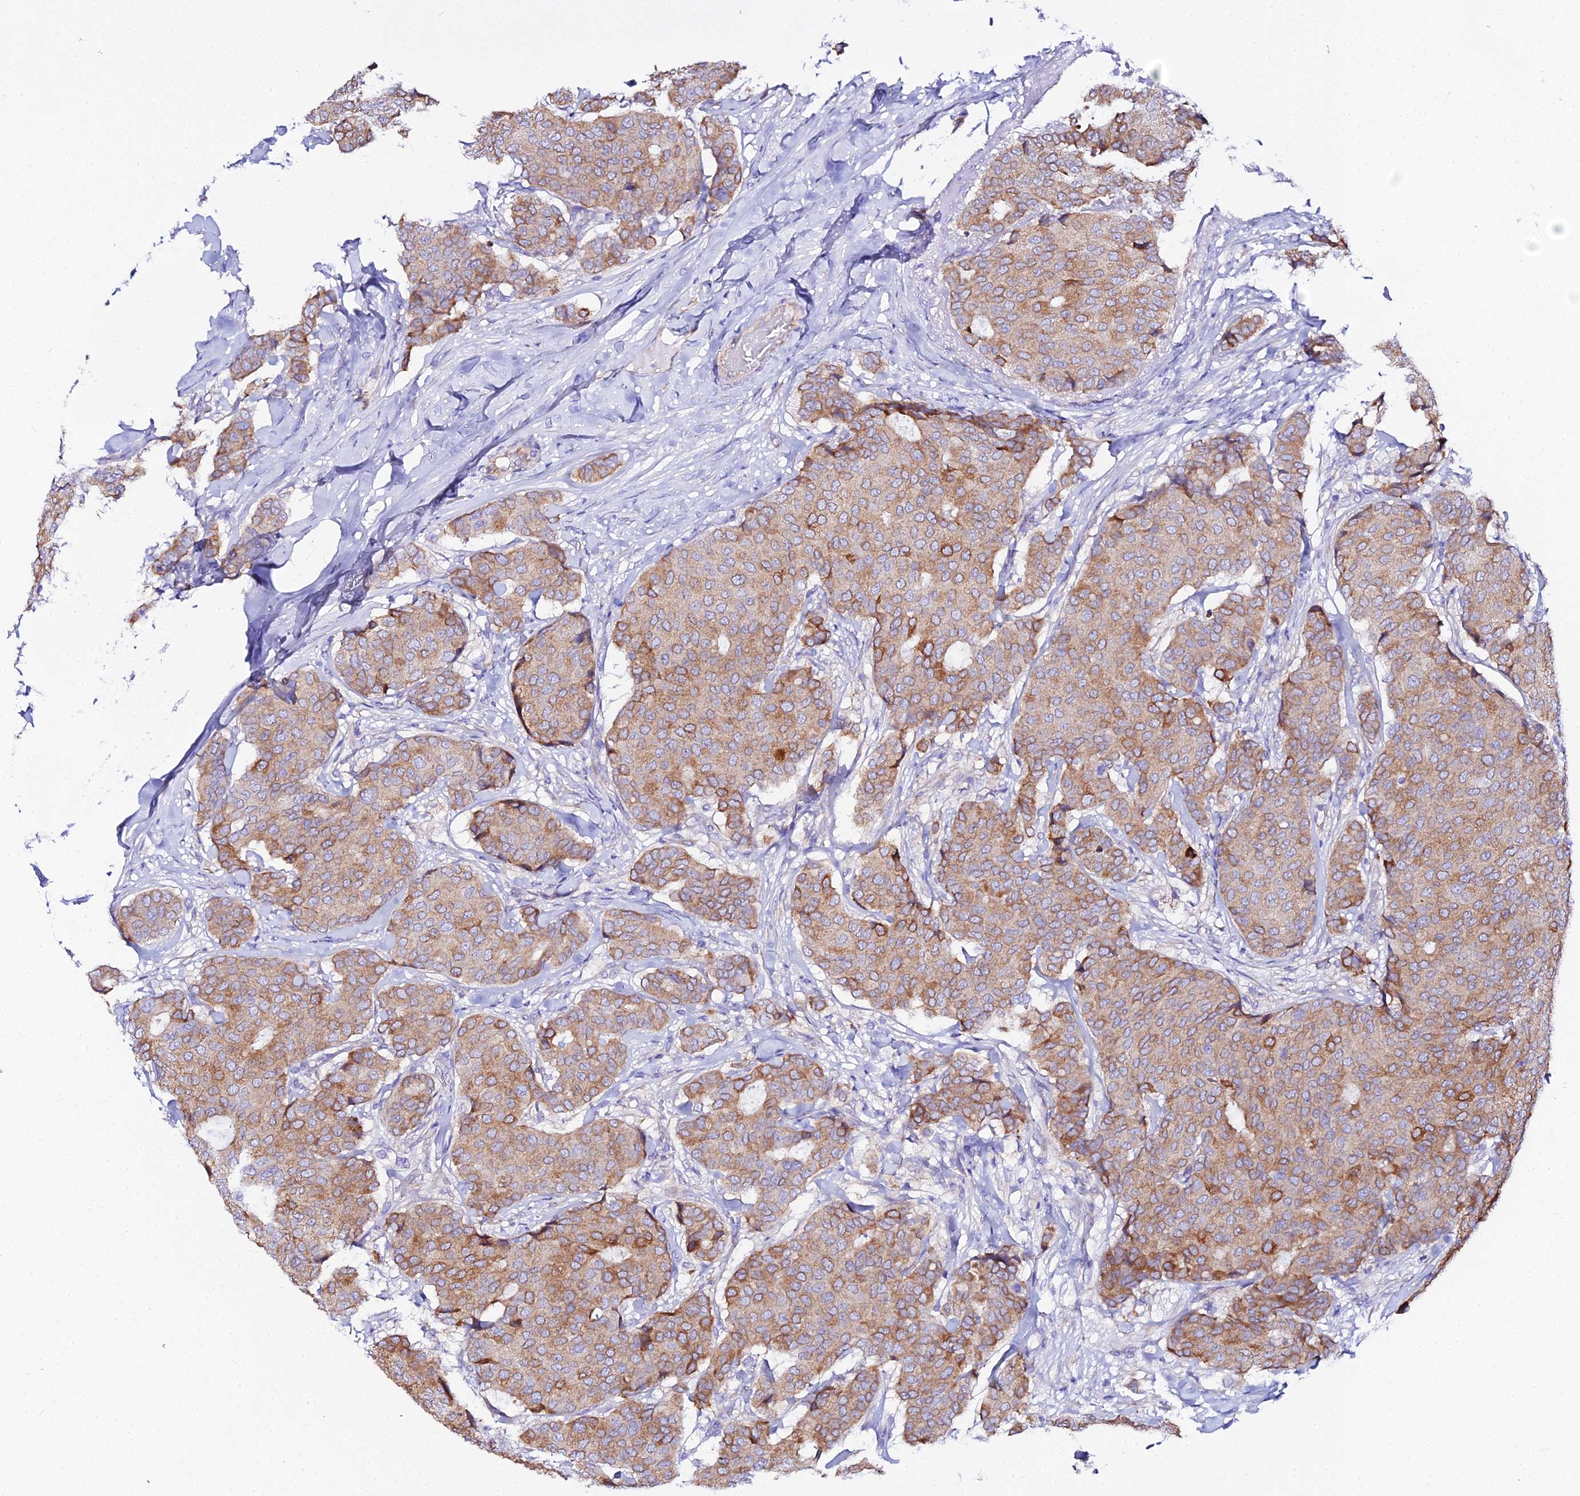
{"staining": {"intensity": "moderate", "quantity": "25%-75%", "location": "cytoplasmic/membranous"}, "tissue": "breast cancer", "cell_type": "Tumor cells", "image_type": "cancer", "snomed": [{"axis": "morphology", "description": "Duct carcinoma"}, {"axis": "topography", "description": "Breast"}], "caption": "Breast cancer stained with IHC exhibits moderate cytoplasmic/membranous expression in about 25%-75% of tumor cells.", "gene": "CFAP45", "patient": {"sex": "female", "age": 75}}